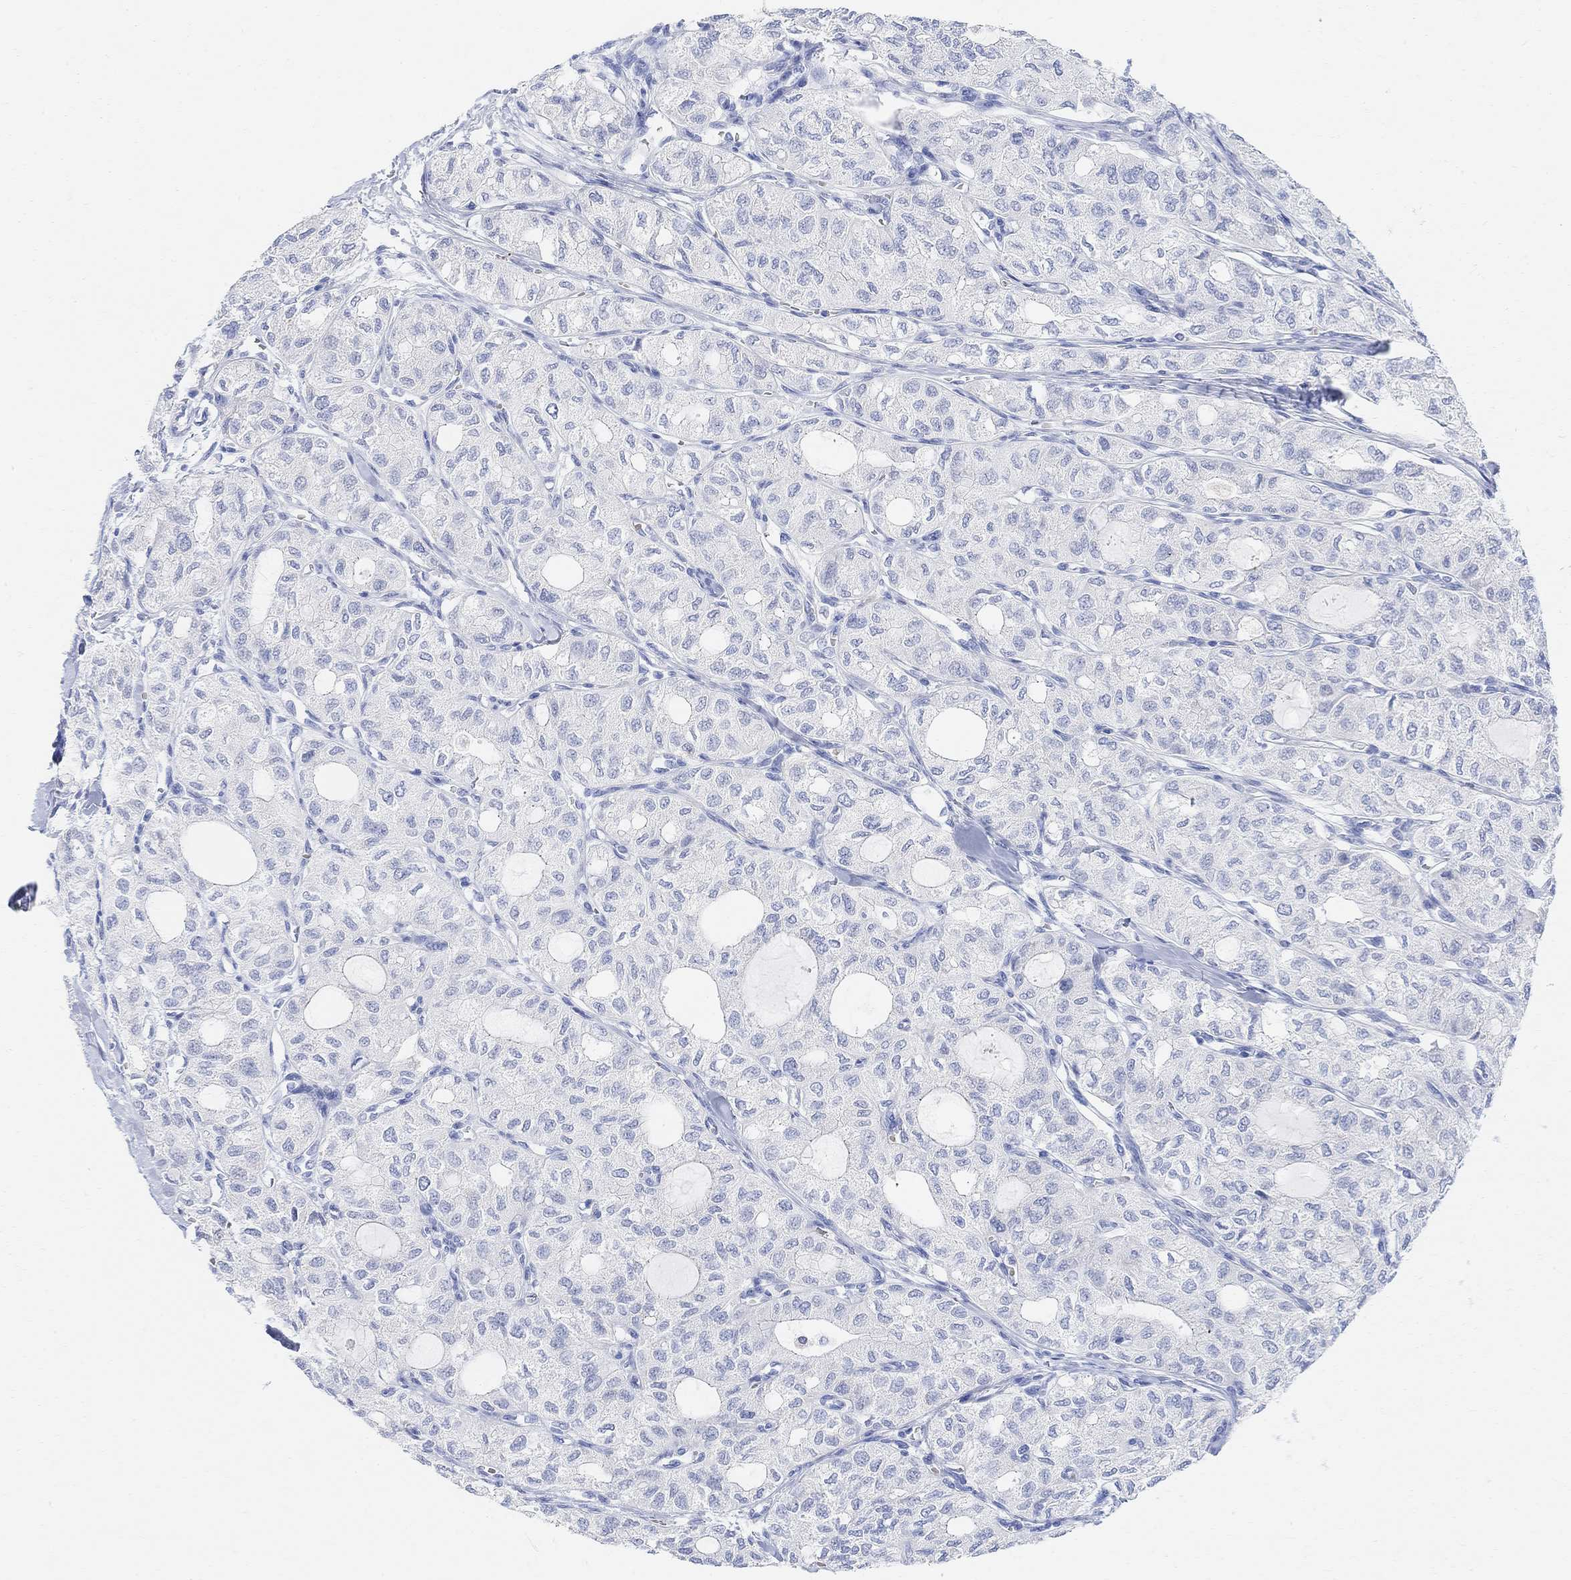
{"staining": {"intensity": "negative", "quantity": "none", "location": "none"}, "tissue": "thyroid cancer", "cell_type": "Tumor cells", "image_type": "cancer", "snomed": [{"axis": "morphology", "description": "Follicular adenoma carcinoma, NOS"}, {"axis": "topography", "description": "Thyroid gland"}], "caption": "This micrograph is of thyroid cancer stained with immunohistochemistry to label a protein in brown with the nuclei are counter-stained blue. There is no staining in tumor cells.", "gene": "RETNLB", "patient": {"sex": "male", "age": 75}}